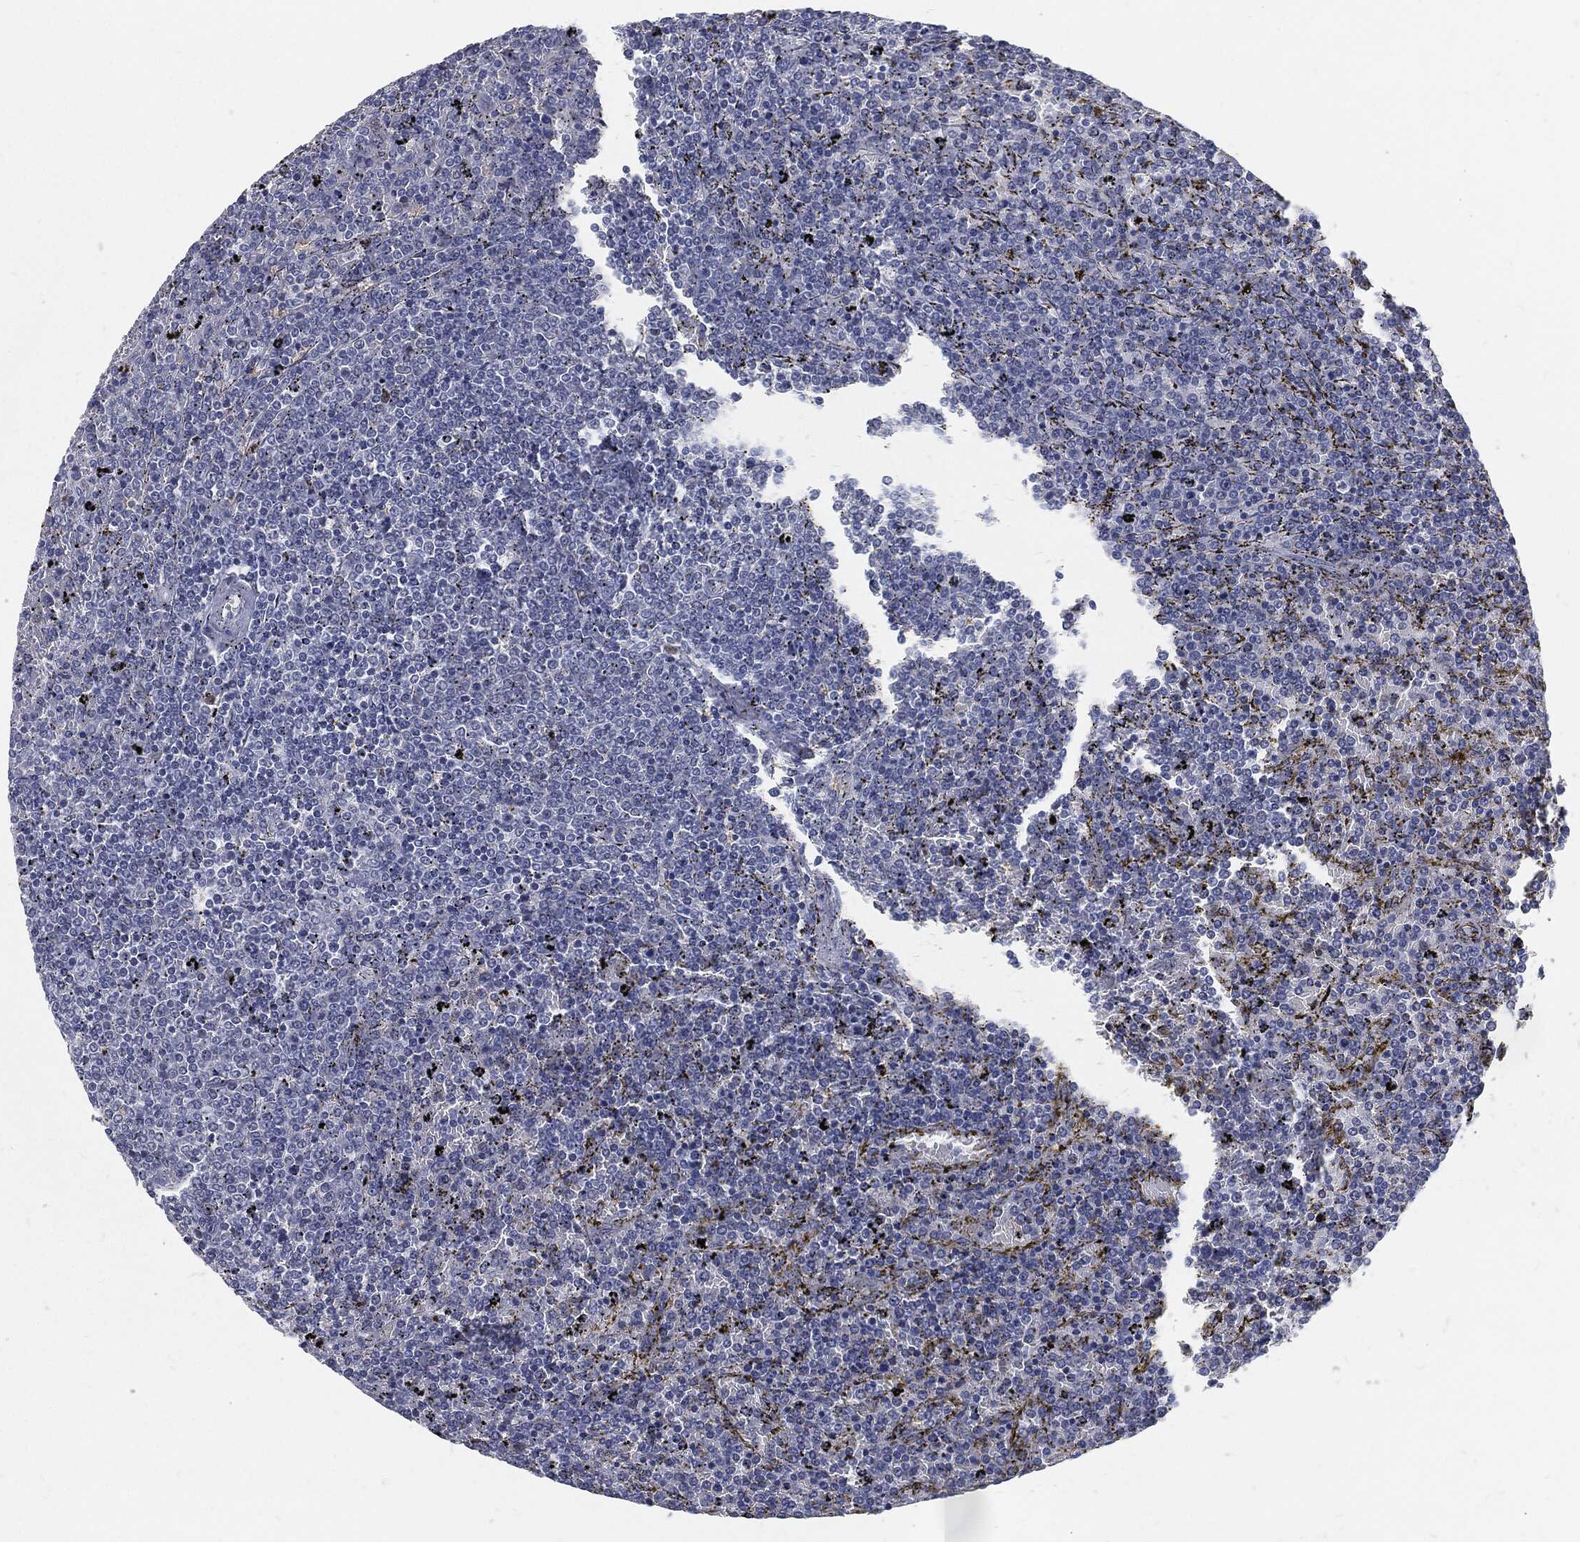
{"staining": {"intensity": "negative", "quantity": "none", "location": "none"}, "tissue": "lymphoma", "cell_type": "Tumor cells", "image_type": "cancer", "snomed": [{"axis": "morphology", "description": "Malignant lymphoma, non-Hodgkin's type, Low grade"}, {"axis": "topography", "description": "Spleen"}], "caption": "A histopathology image of lymphoma stained for a protein shows no brown staining in tumor cells. (DAB (3,3'-diaminobenzidine) IHC visualized using brightfield microscopy, high magnification).", "gene": "PROM1", "patient": {"sex": "female", "age": 77}}